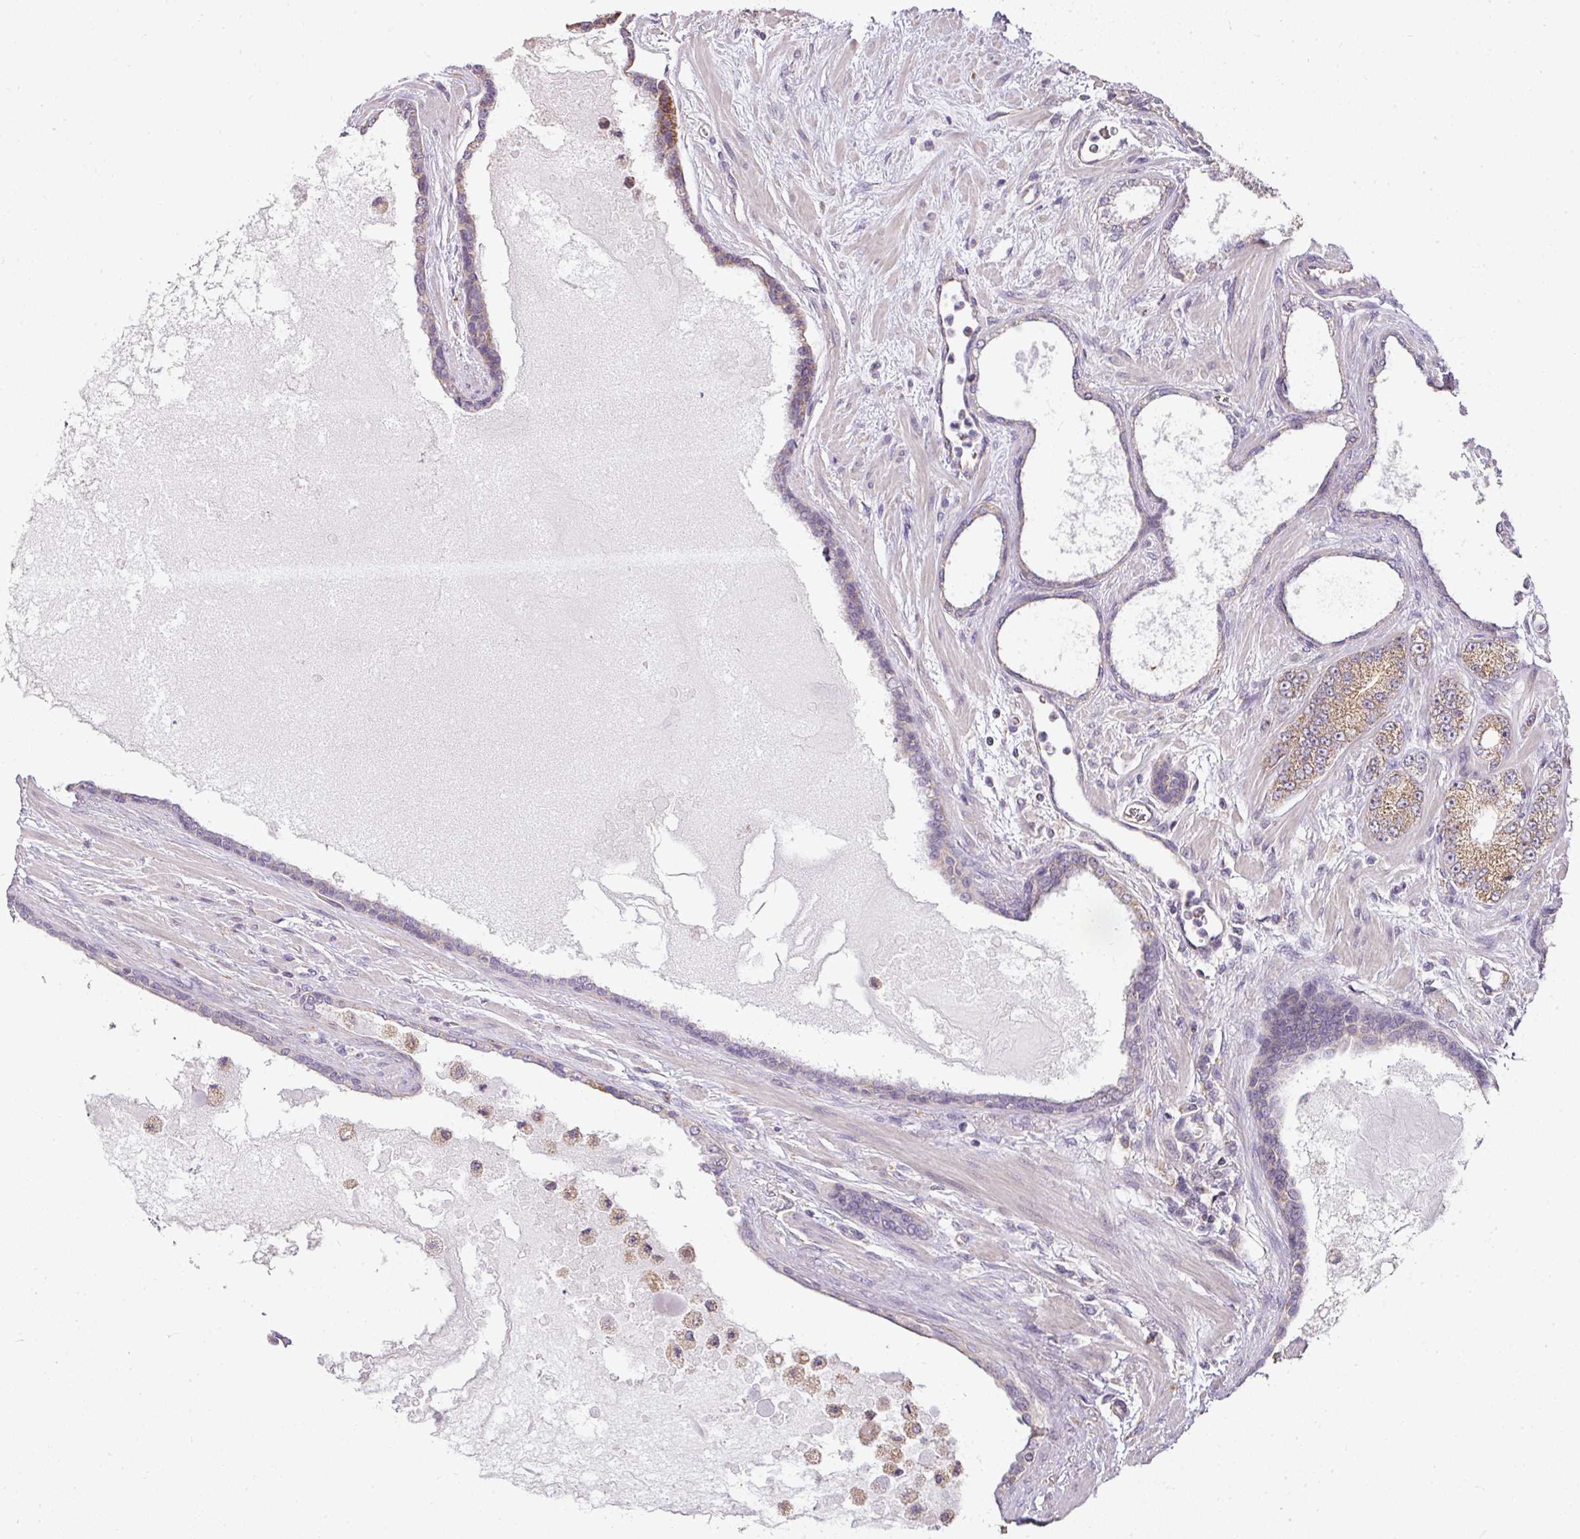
{"staining": {"intensity": "moderate", "quantity": "<25%", "location": "cytoplasmic/membranous"}, "tissue": "prostate cancer", "cell_type": "Tumor cells", "image_type": "cancer", "snomed": [{"axis": "morphology", "description": "Adenocarcinoma, High grade"}, {"axis": "topography", "description": "Prostate"}], "caption": "Prostate high-grade adenocarcinoma stained with DAB (3,3'-diaminobenzidine) IHC exhibits low levels of moderate cytoplasmic/membranous expression in about <25% of tumor cells.", "gene": "MYOM2", "patient": {"sex": "male", "age": 68}}